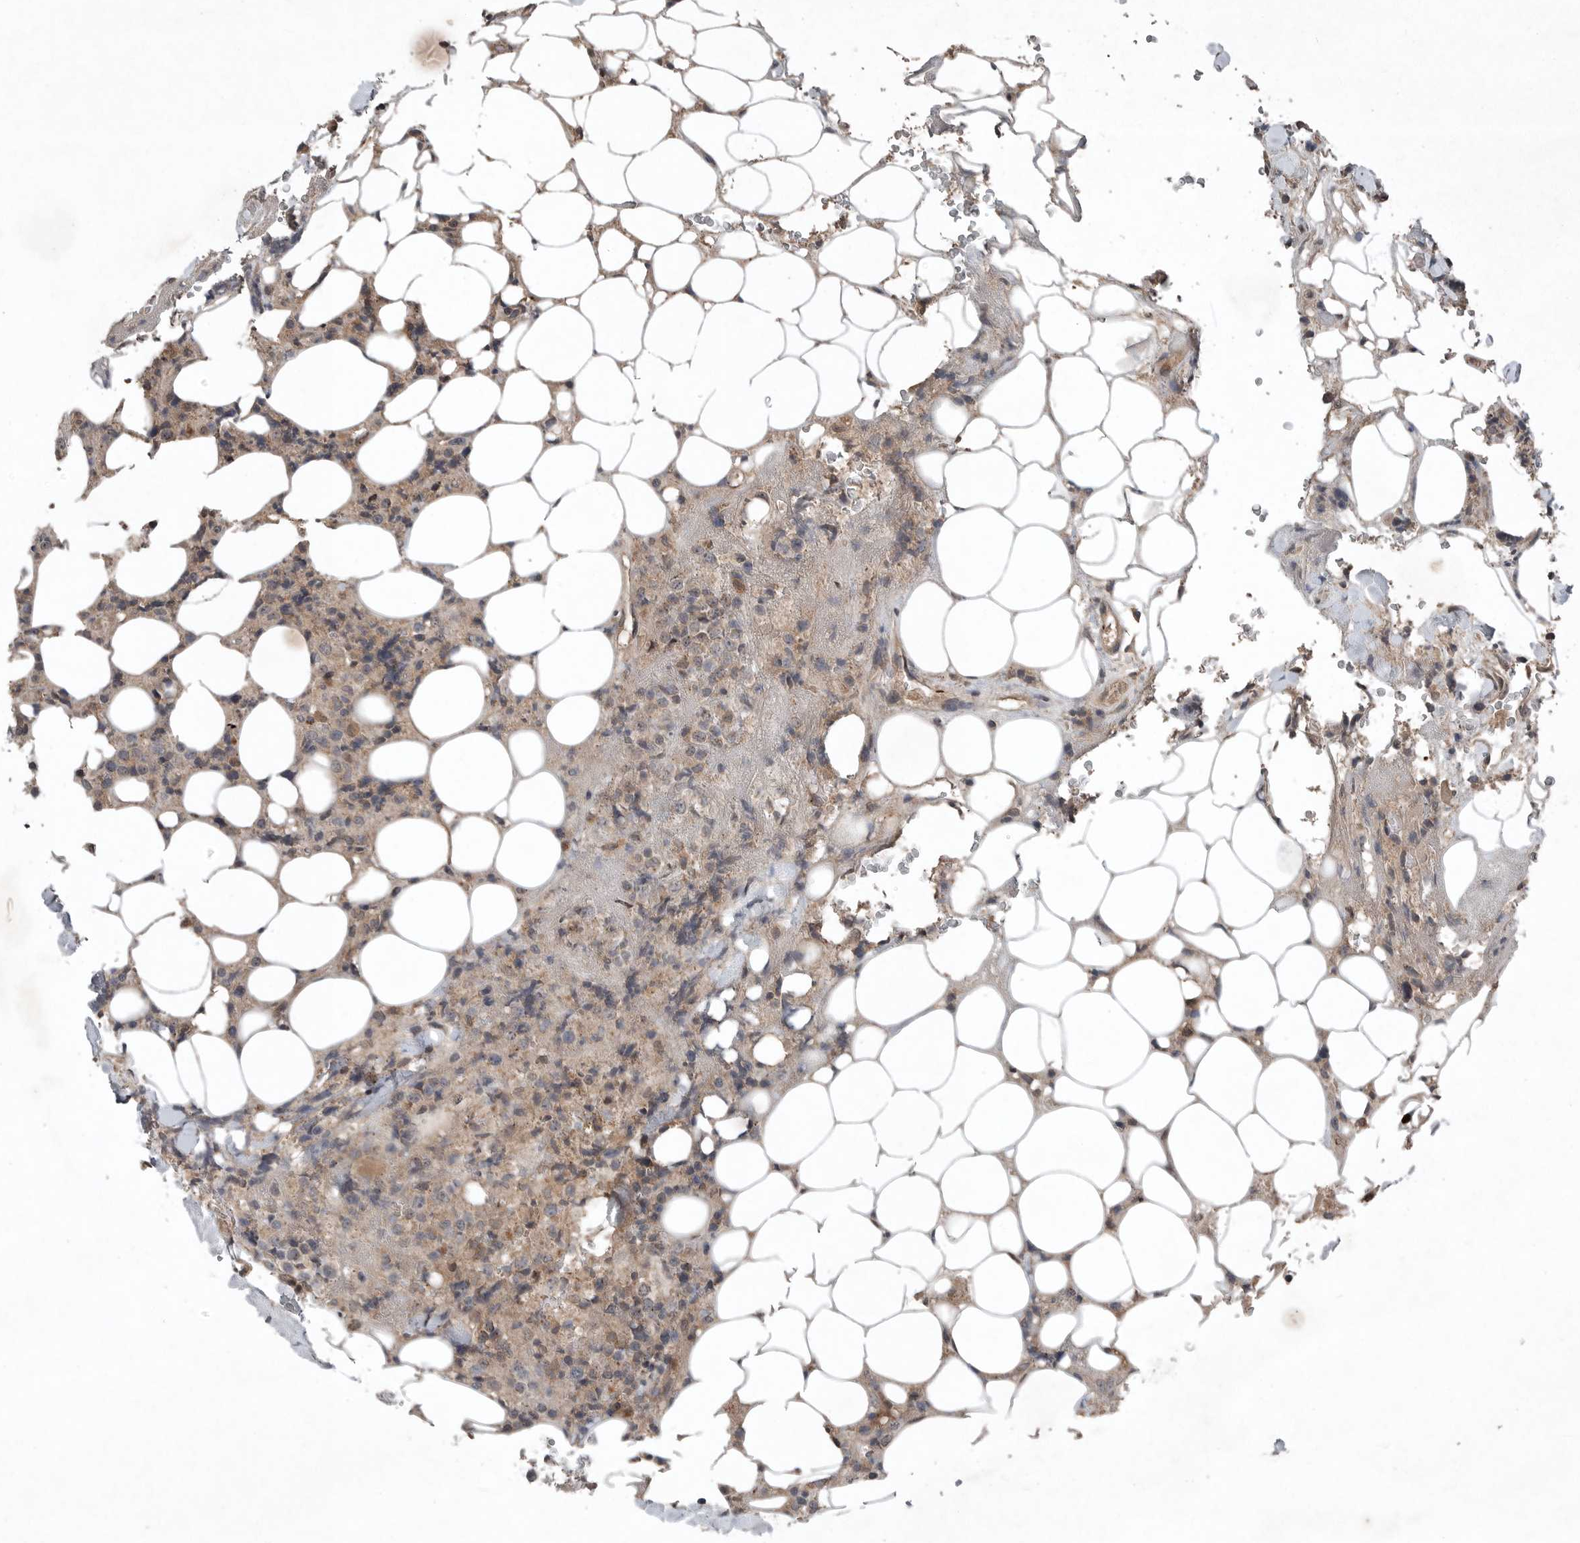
{"staining": {"intensity": "weak", "quantity": ">75%", "location": "cytoplasmic/membranous"}, "tissue": "lymphoma", "cell_type": "Tumor cells", "image_type": "cancer", "snomed": [{"axis": "morphology", "description": "Malignant lymphoma, non-Hodgkin's type, High grade"}, {"axis": "topography", "description": "Lymph node"}], "caption": "The histopathology image exhibits staining of lymphoma, revealing weak cytoplasmic/membranous protein positivity (brown color) within tumor cells. (Brightfield microscopy of DAB IHC at high magnification).", "gene": "SCP2", "patient": {"sex": "male", "age": 13}}